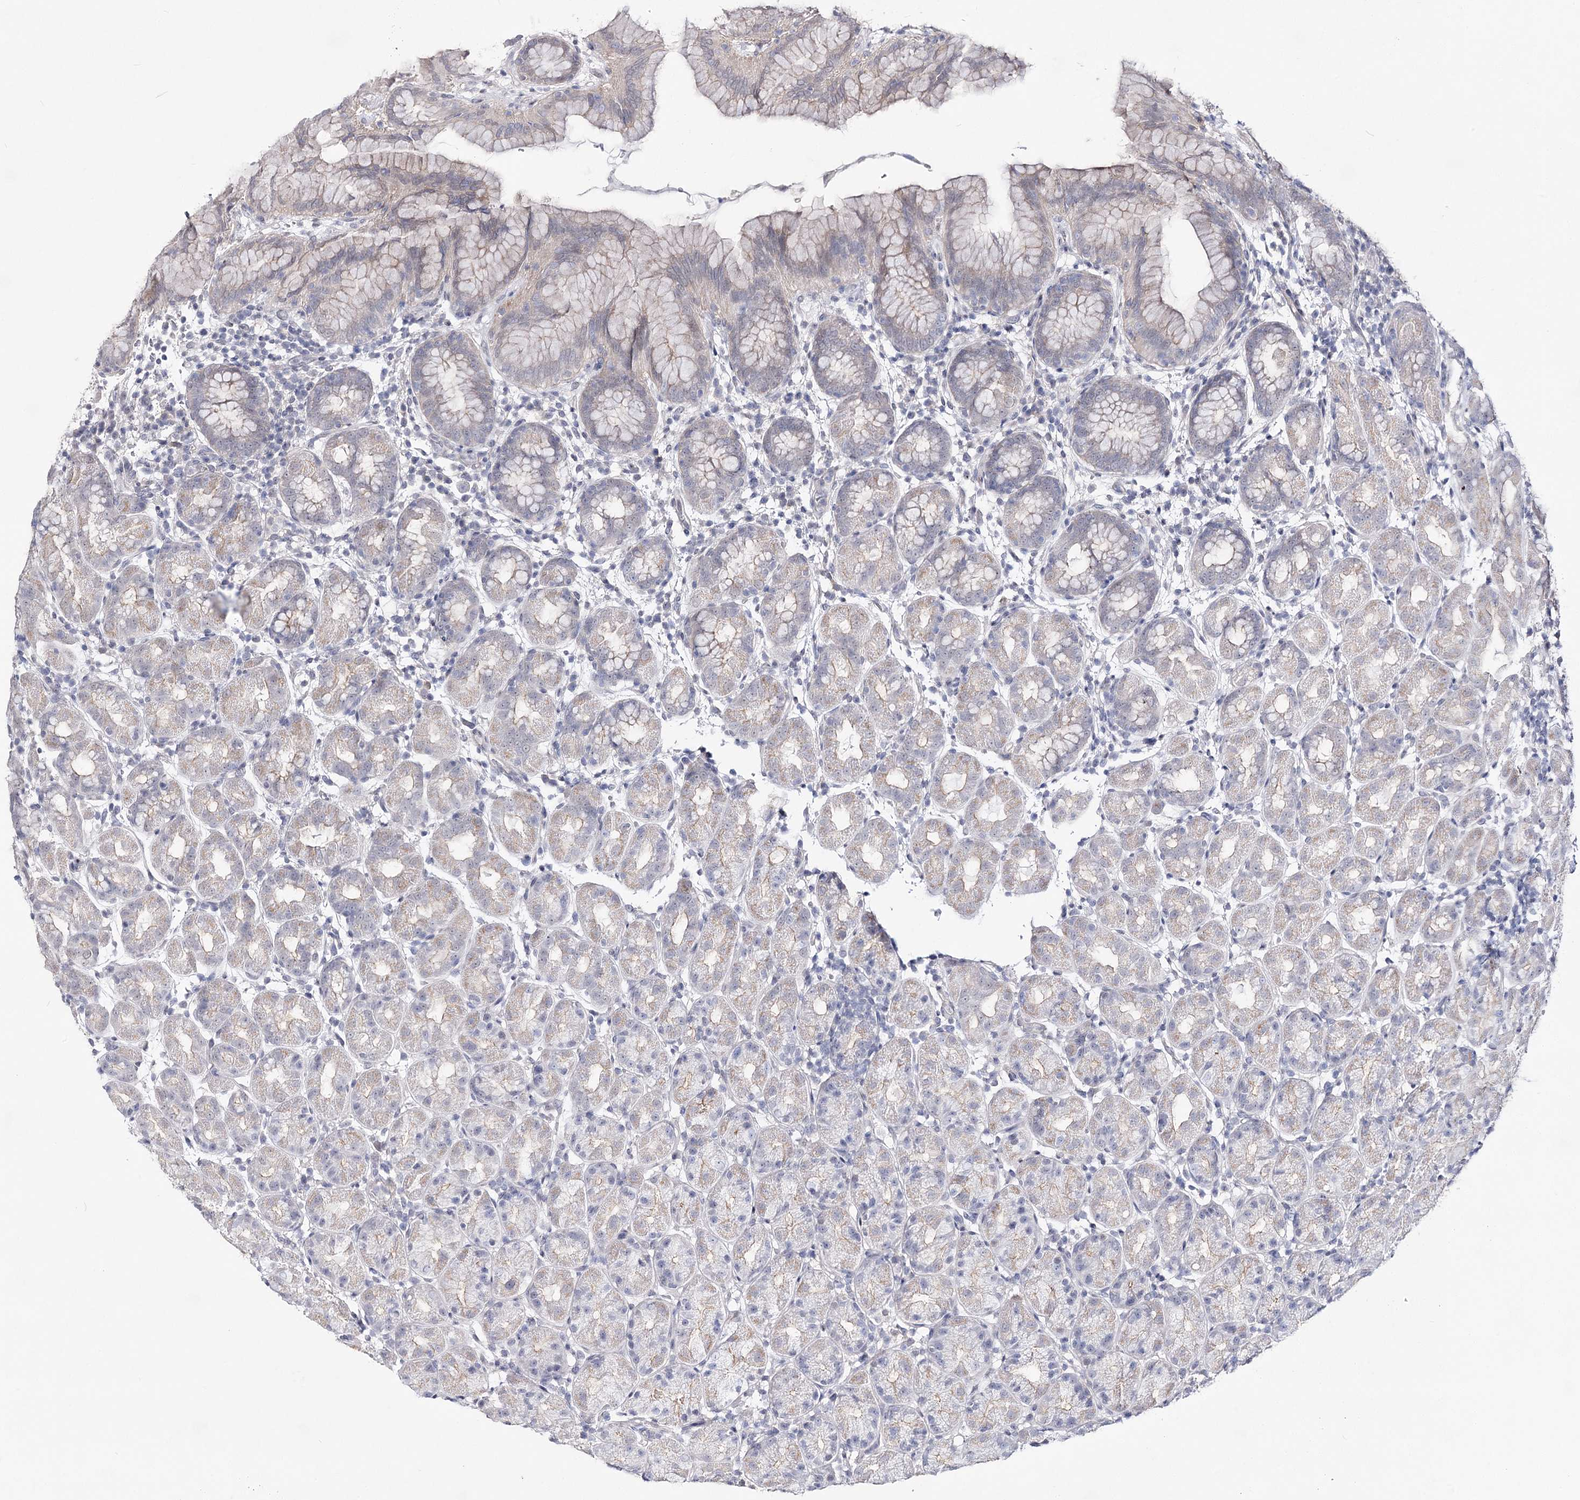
{"staining": {"intensity": "weak", "quantity": "<25%", "location": "cytoplasmic/membranous"}, "tissue": "stomach", "cell_type": "Glandular cells", "image_type": "normal", "snomed": [{"axis": "morphology", "description": "Normal tissue, NOS"}, {"axis": "topography", "description": "Stomach"}], "caption": "This is an immunohistochemistry (IHC) micrograph of unremarkable stomach. There is no positivity in glandular cells.", "gene": "ATP10B", "patient": {"sex": "female", "age": 79}}